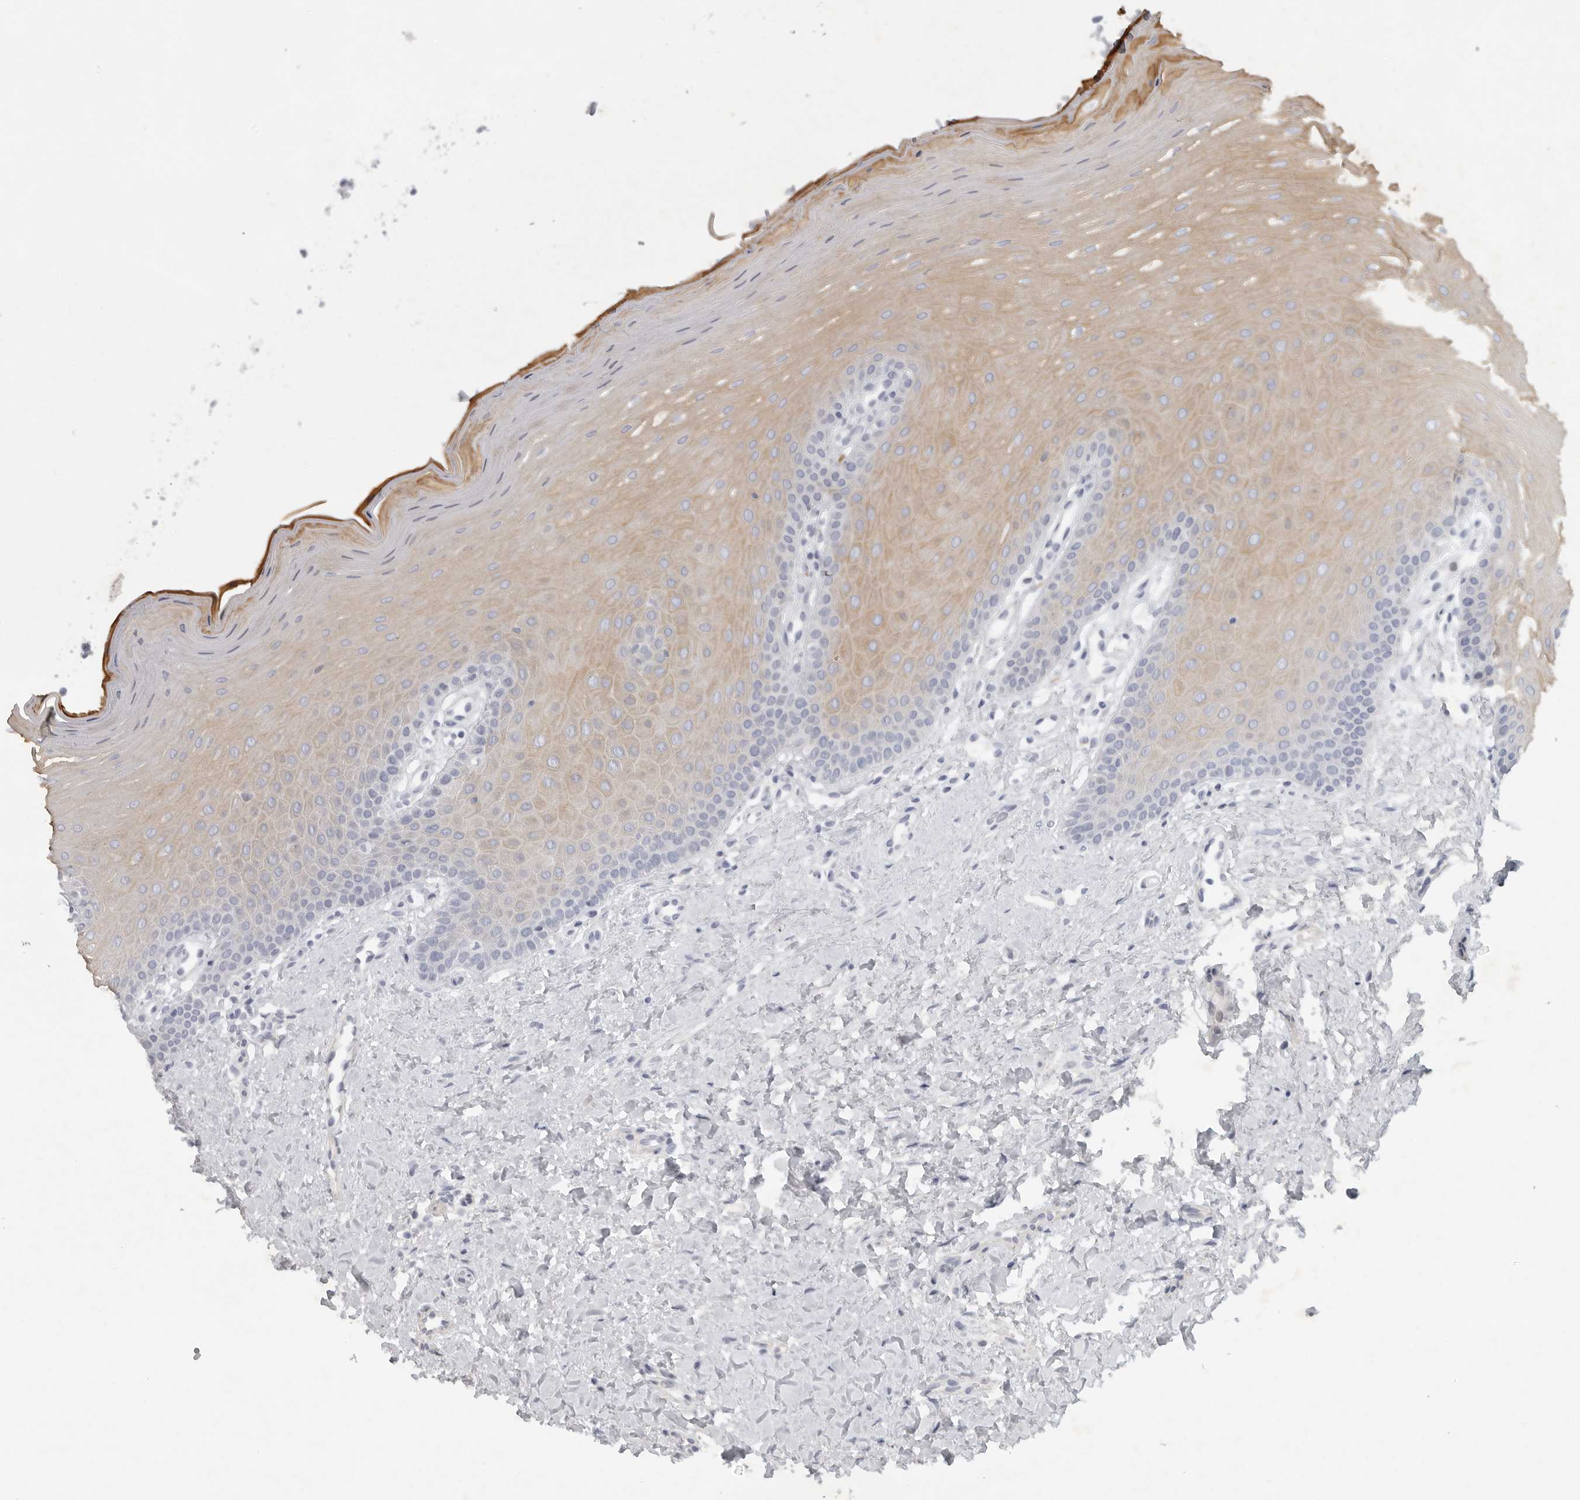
{"staining": {"intensity": "moderate", "quantity": "25%-75%", "location": "cytoplasmic/membranous"}, "tissue": "oral mucosa", "cell_type": "Squamous epithelial cells", "image_type": "normal", "snomed": [{"axis": "morphology", "description": "Normal tissue, NOS"}, {"axis": "topography", "description": "Oral tissue"}], "caption": "IHC of benign oral mucosa shows medium levels of moderate cytoplasmic/membranous staining in about 25%-75% of squamous epithelial cells.", "gene": "TNR", "patient": {"sex": "female", "age": 39}}